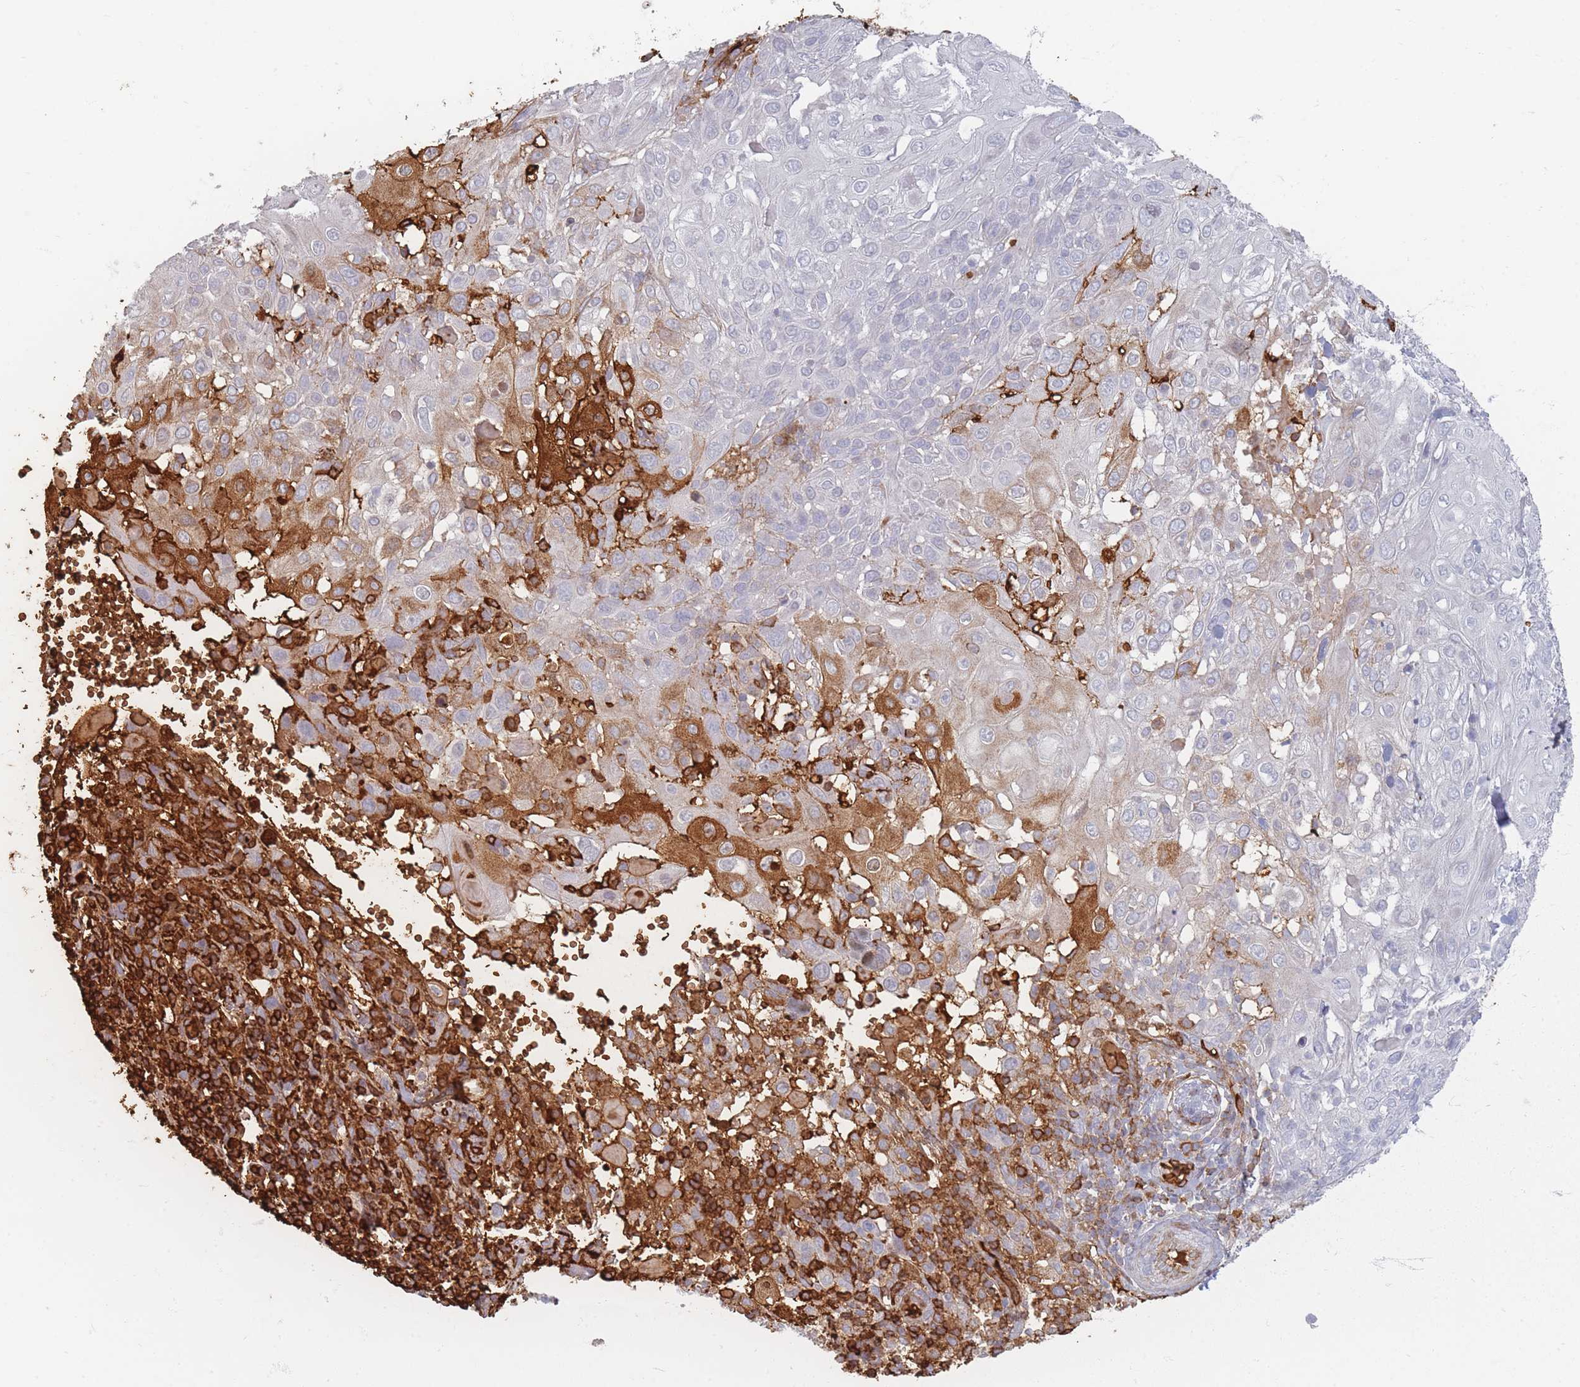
{"staining": {"intensity": "strong", "quantity": "<25%", "location": "cytoplasmic/membranous"}, "tissue": "skin cancer", "cell_type": "Tumor cells", "image_type": "cancer", "snomed": [{"axis": "morphology", "description": "Normal tissue, NOS"}, {"axis": "morphology", "description": "Squamous cell carcinoma, NOS"}, {"axis": "topography", "description": "Skin"}, {"axis": "topography", "description": "Cartilage tissue"}], "caption": "A medium amount of strong cytoplasmic/membranous expression is identified in approximately <25% of tumor cells in skin cancer (squamous cell carcinoma) tissue.", "gene": "SLC2A6", "patient": {"sex": "female", "age": 79}}